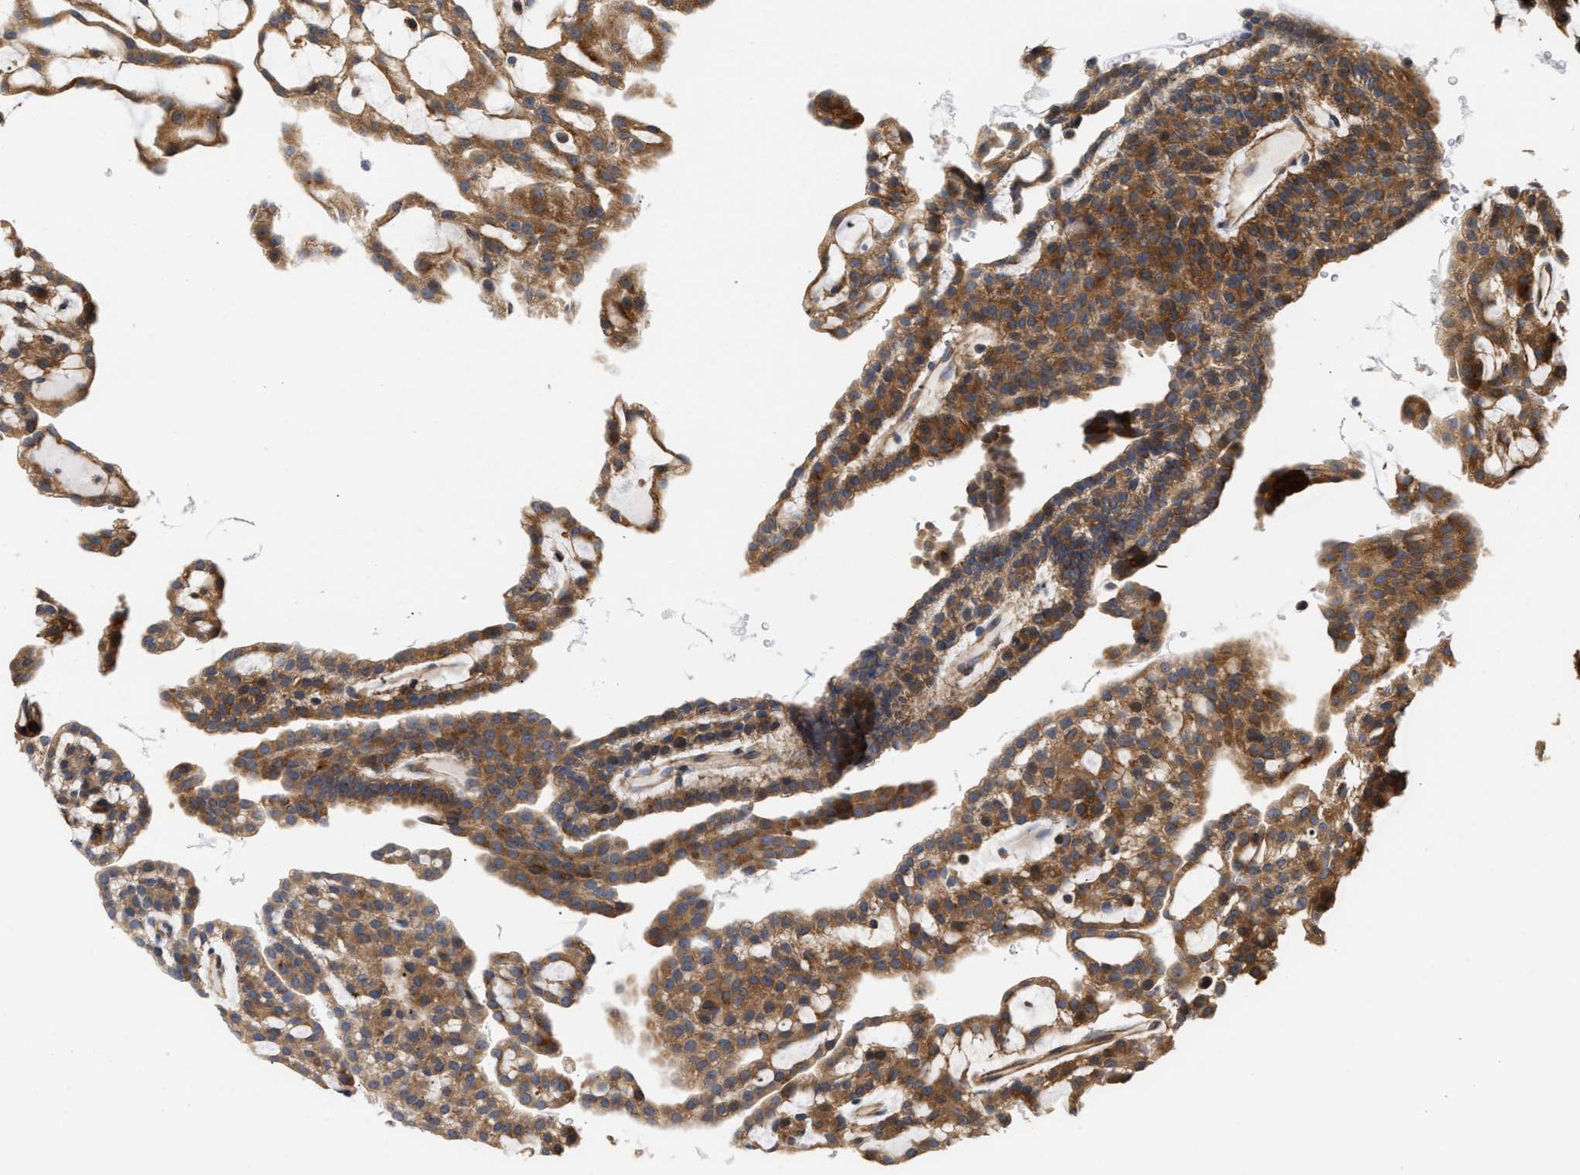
{"staining": {"intensity": "moderate", "quantity": ">75%", "location": "cytoplasmic/membranous"}, "tissue": "renal cancer", "cell_type": "Tumor cells", "image_type": "cancer", "snomed": [{"axis": "morphology", "description": "Adenocarcinoma, NOS"}, {"axis": "topography", "description": "Kidney"}], "caption": "Immunohistochemistry photomicrograph of neoplastic tissue: human renal cancer (adenocarcinoma) stained using immunohistochemistry demonstrates medium levels of moderate protein expression localized specifically in the cytoplasmic/membranous of tumor cells, appearing as a cytoplasmic/membranous brown color.", "gene": "CLIP2", "patient": {"sex": "male", "age": 63}}